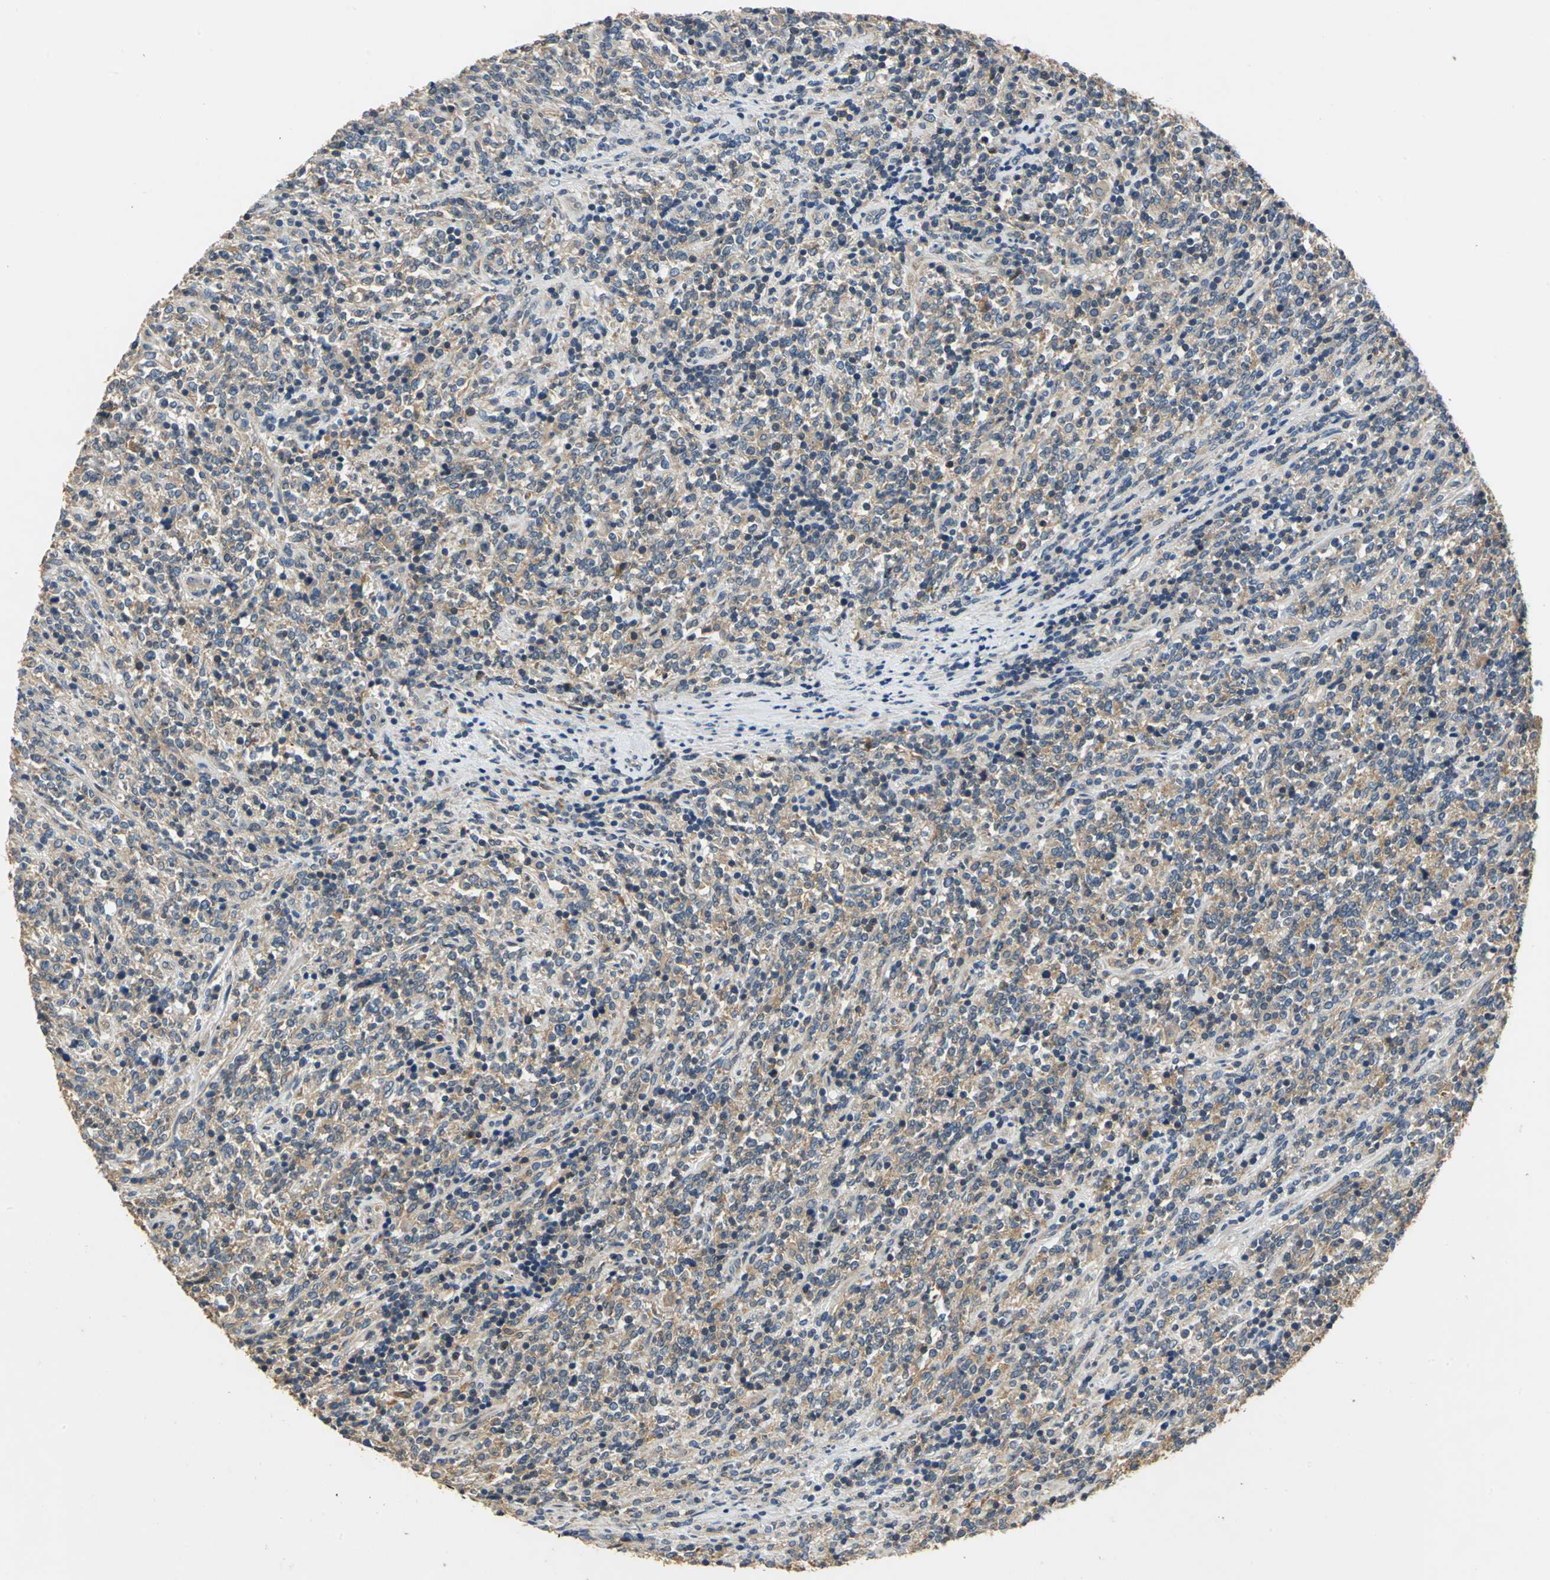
{"staining": {"intensity": "weak", "quantity": ">75%", "location": "cytoplasmic/membranous"}, "tissue": "lymphoma", "cell_type": "Tumor cells", "image_type": "cancer", "snomed": [{"axis": "morphology", "description": "Malignant lymphoma, non-Hodgkin's type, High grade"}, {"axis": "topography", "description": "Soft tissue"}], "caption": "Weak cytoplasmic/membranous protein expression is appreciated in about >75% of tumor cells in lymphoma.", "gene": "DDX3Y", "patient": {"sex": "male", "age": 18}}